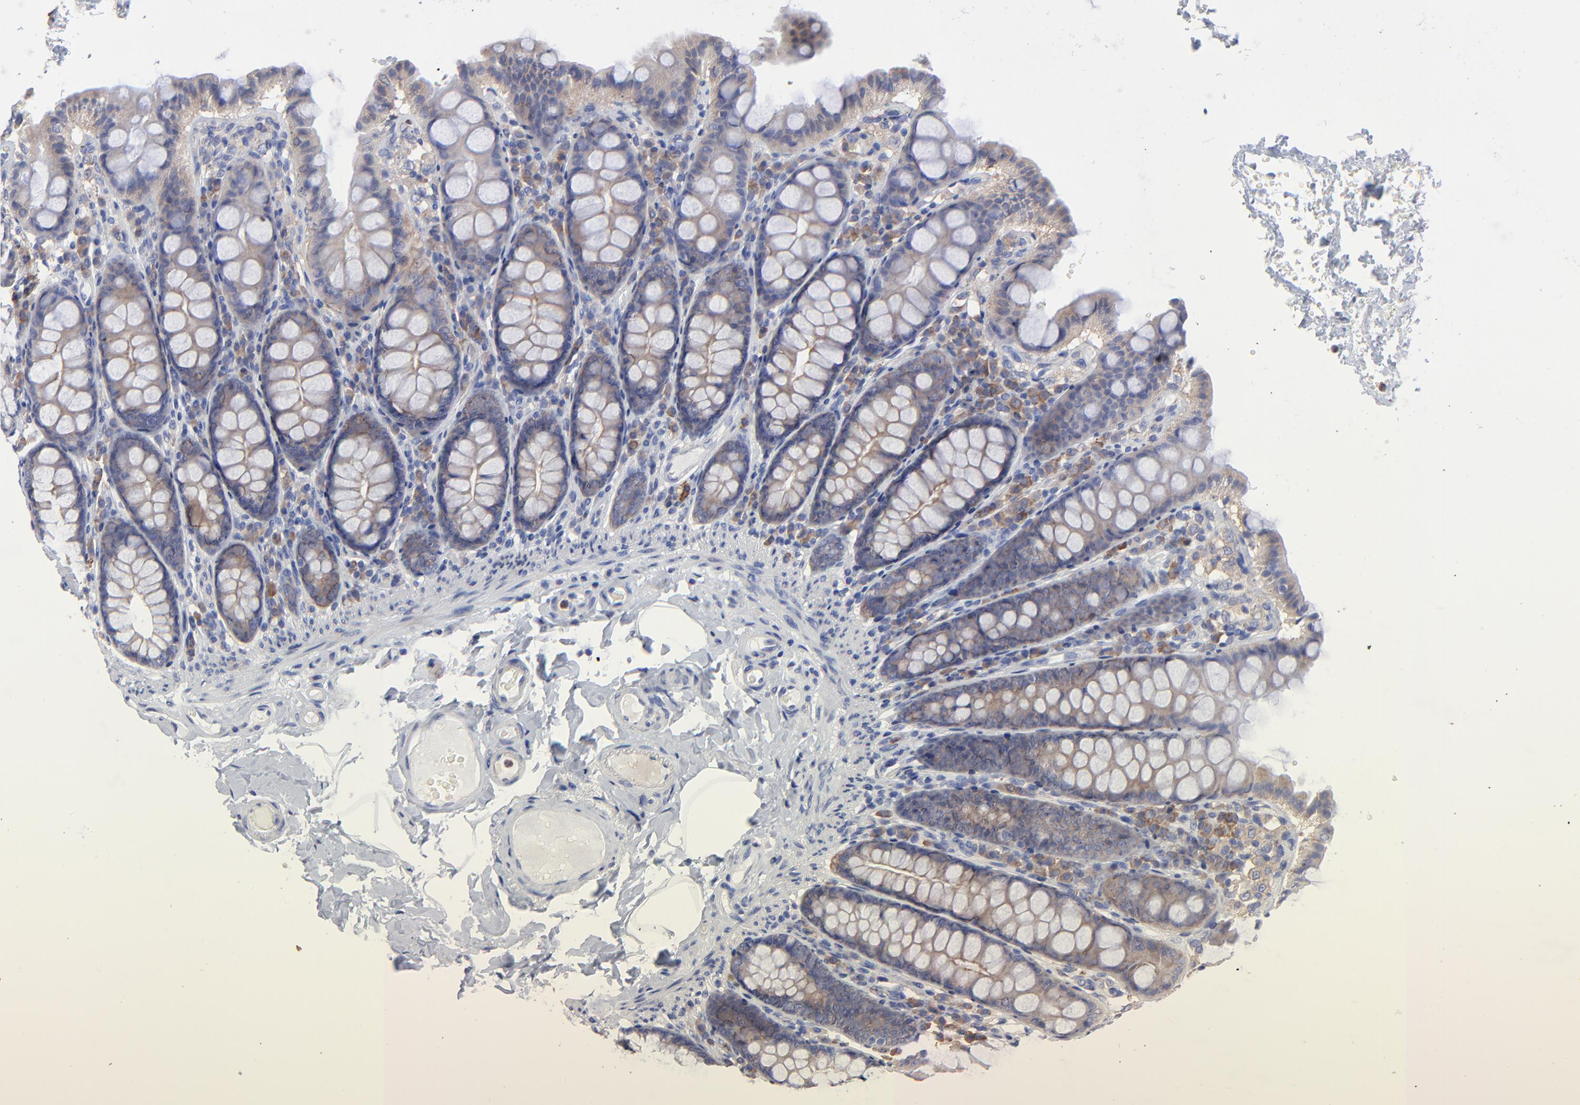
{"staining": {"intensity": "negative", "quantity": "none", "location": "none"}, "tissue": "colon", "cell_type": "Endothelial cells", "image_type": "normal", "snomed": [{"axis": "morphology", "description": "Normal tissue, NOS"}, {"axis": "topography", "description": "Colon"}], "caption": "Protein analysis of normal colon exhibits no significant expression in endothelial cells. (DAB (3,3'-diaminobenzidine) immunohistochemistry (IHC) with hematoxylin counter stain).", "gene": "PPFIBP2", "patient": {"sex": "female", "age": 61}}